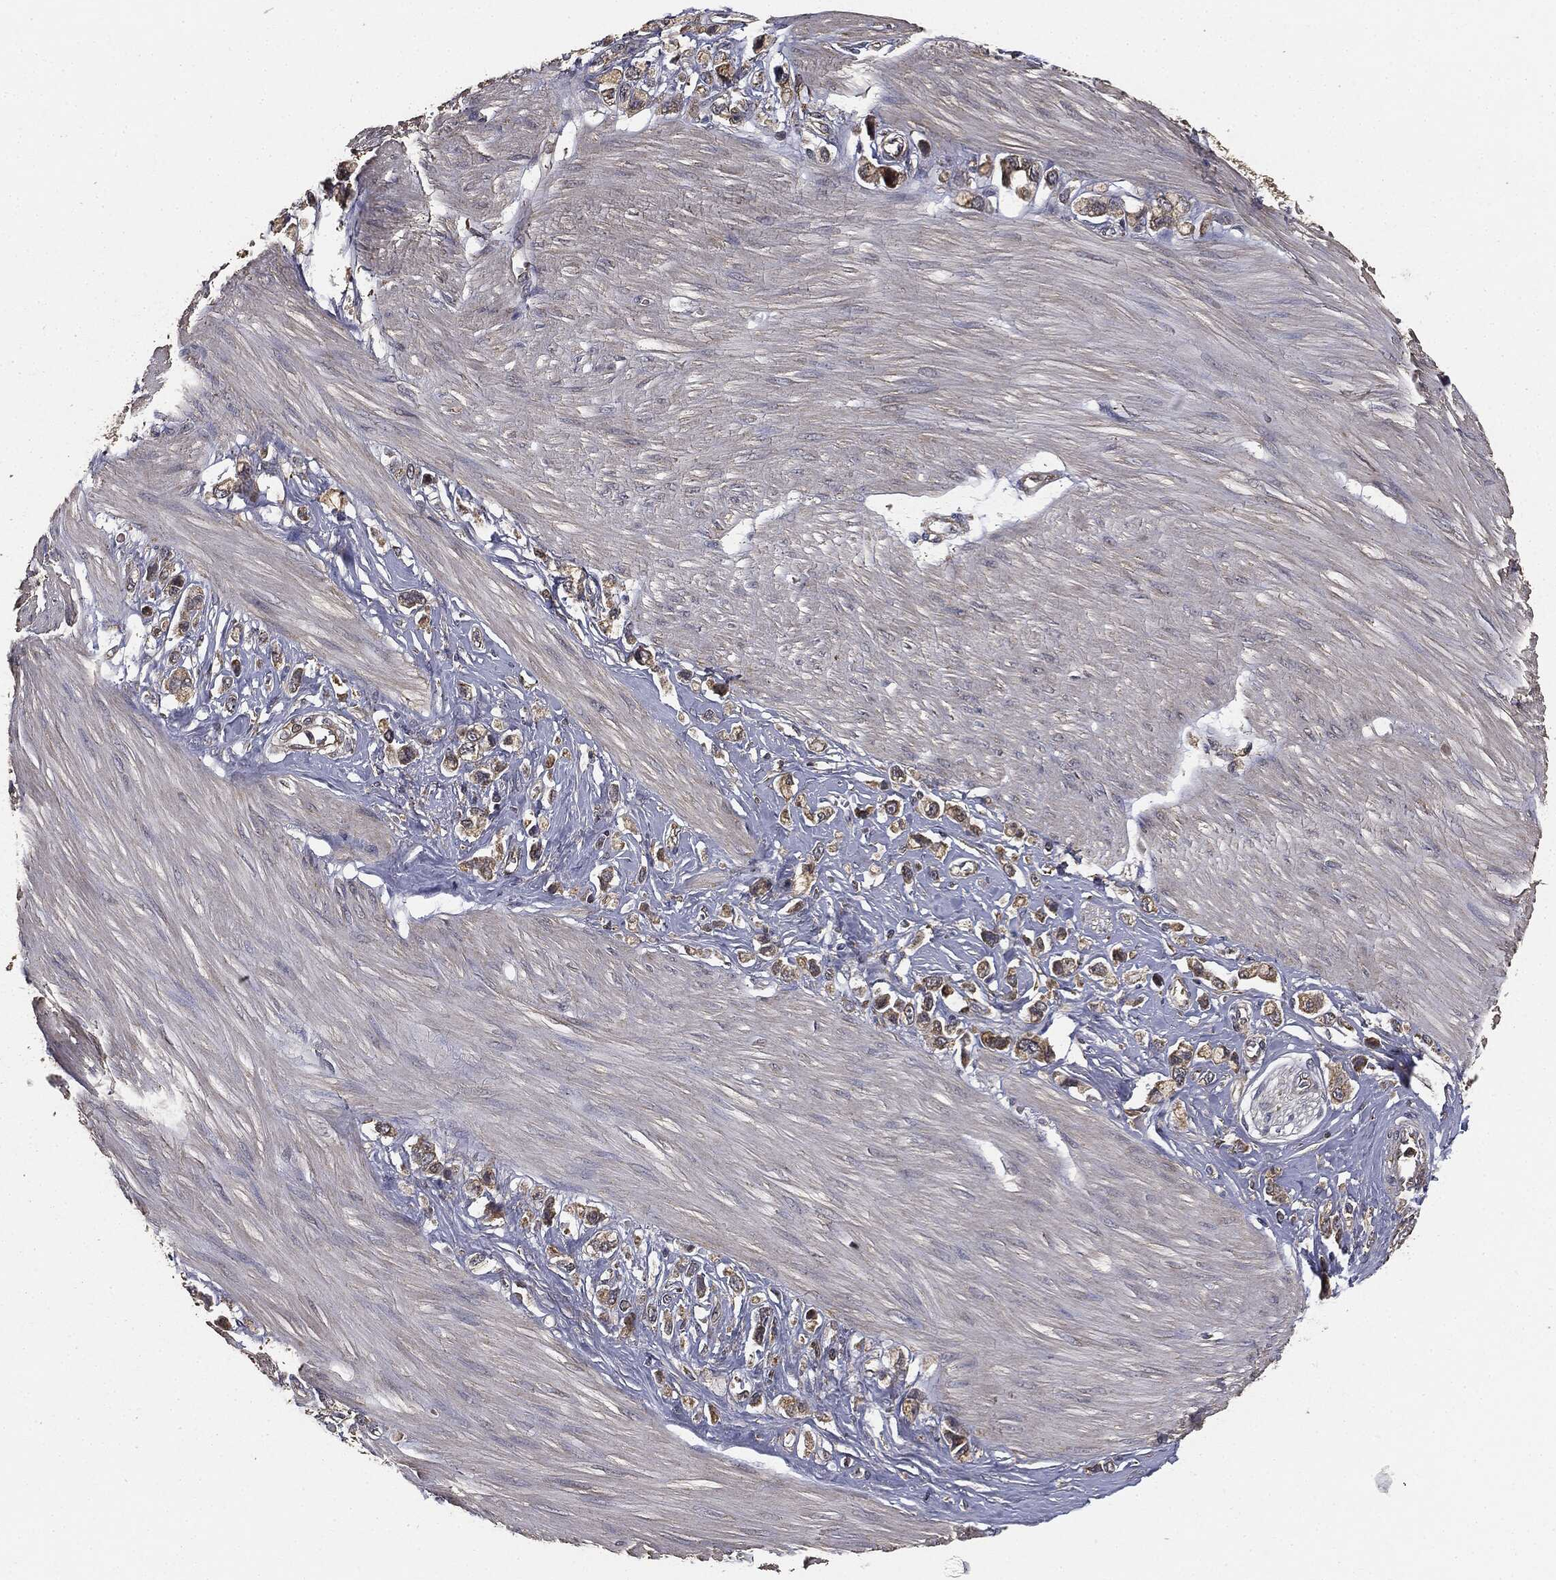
{"staining": {"intensity": "weak", "quantity": ">75%", "location": "cytoplasmic/membranous"}, "tissue": "stomach cancer", "cell_type": "Tumor cells", "image_type": "cancer", "snomed": [{"axis": "morphology", "description": "Normal tissue, NOS"}, {"axis": "morphology", "description": "Adenocarcinoma, NOS"}, {"axis": "morphology", "description": "Adenocarcinoma, High grade"}, {"axis": "topography", "description": "Stomach, upper"}, {"axis": "topography", "description": "Stomach"}], "caption": "A brown stain highlights weak cytoplasmic/membranous staining of a protein in human stomach cancer tumor cells.", "gene": "MIER2", "patient": {"sex": "female", "age": 65}}